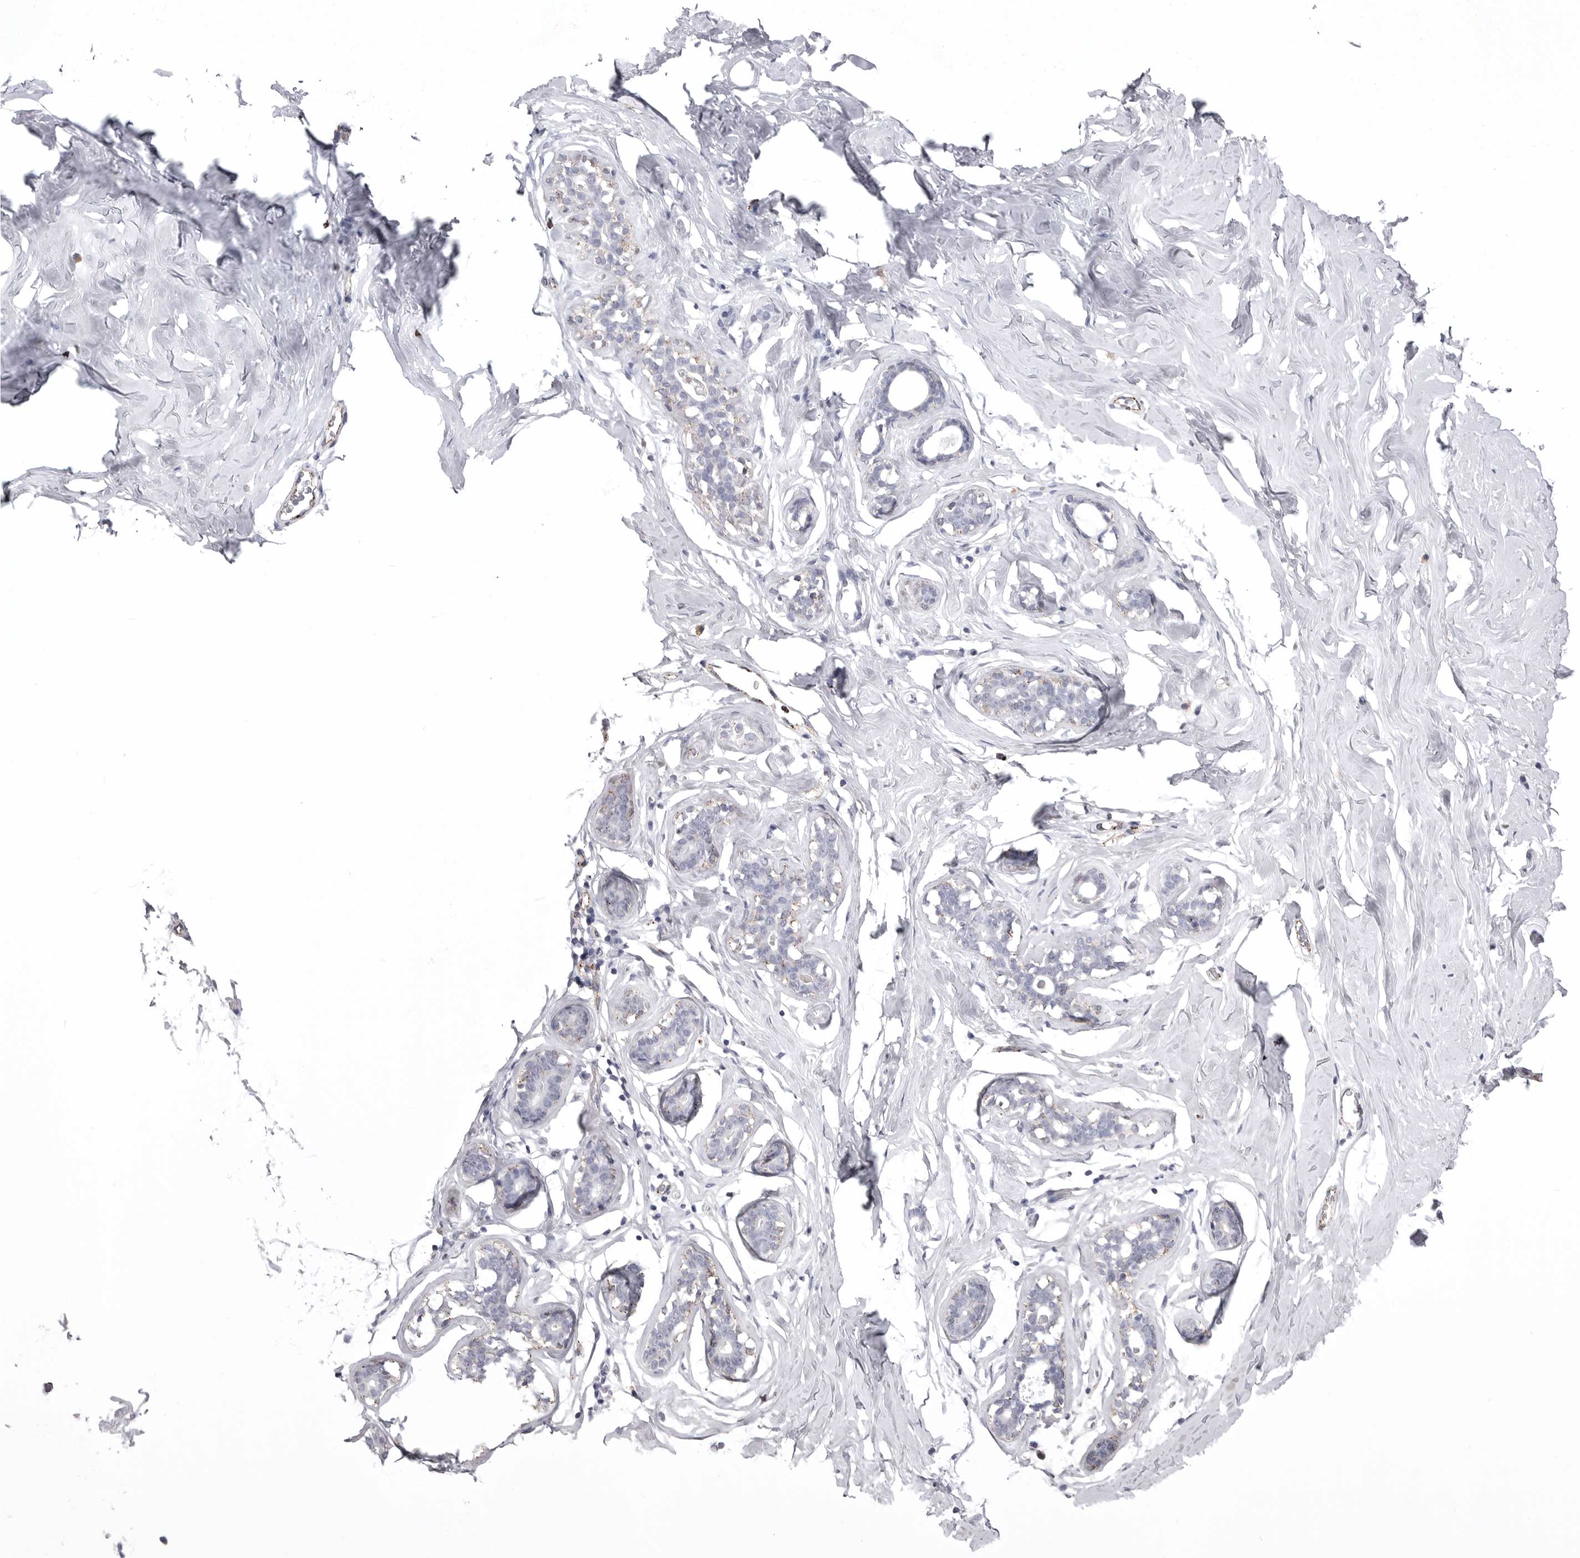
{"staining": {"intensity": "negative", "quantity": "none", "location": "none"}, "tissue": "soft tissue", "cell_type": "Fibroblasts", "image_type": "normal", "snomed": [{"axis": "morphology", "description": "Normal tissue, NOS"}, {"axis": "morphology", "description": "Fibrosis, NOS"}, {"axis": "topography", "description": "Breast"}, {"axis": "topography", "description": "Adipose tissue"}], "caption": "Immunohistochemistry (IHC) micrograph of normal soft tissue: soft tissue stained with DAB (3,3'-diaminobenzidine) shows no significant protein positivity in fibroblasts.", "gene": "PSPN", "patient": {"sex": "female", "age": 39}}